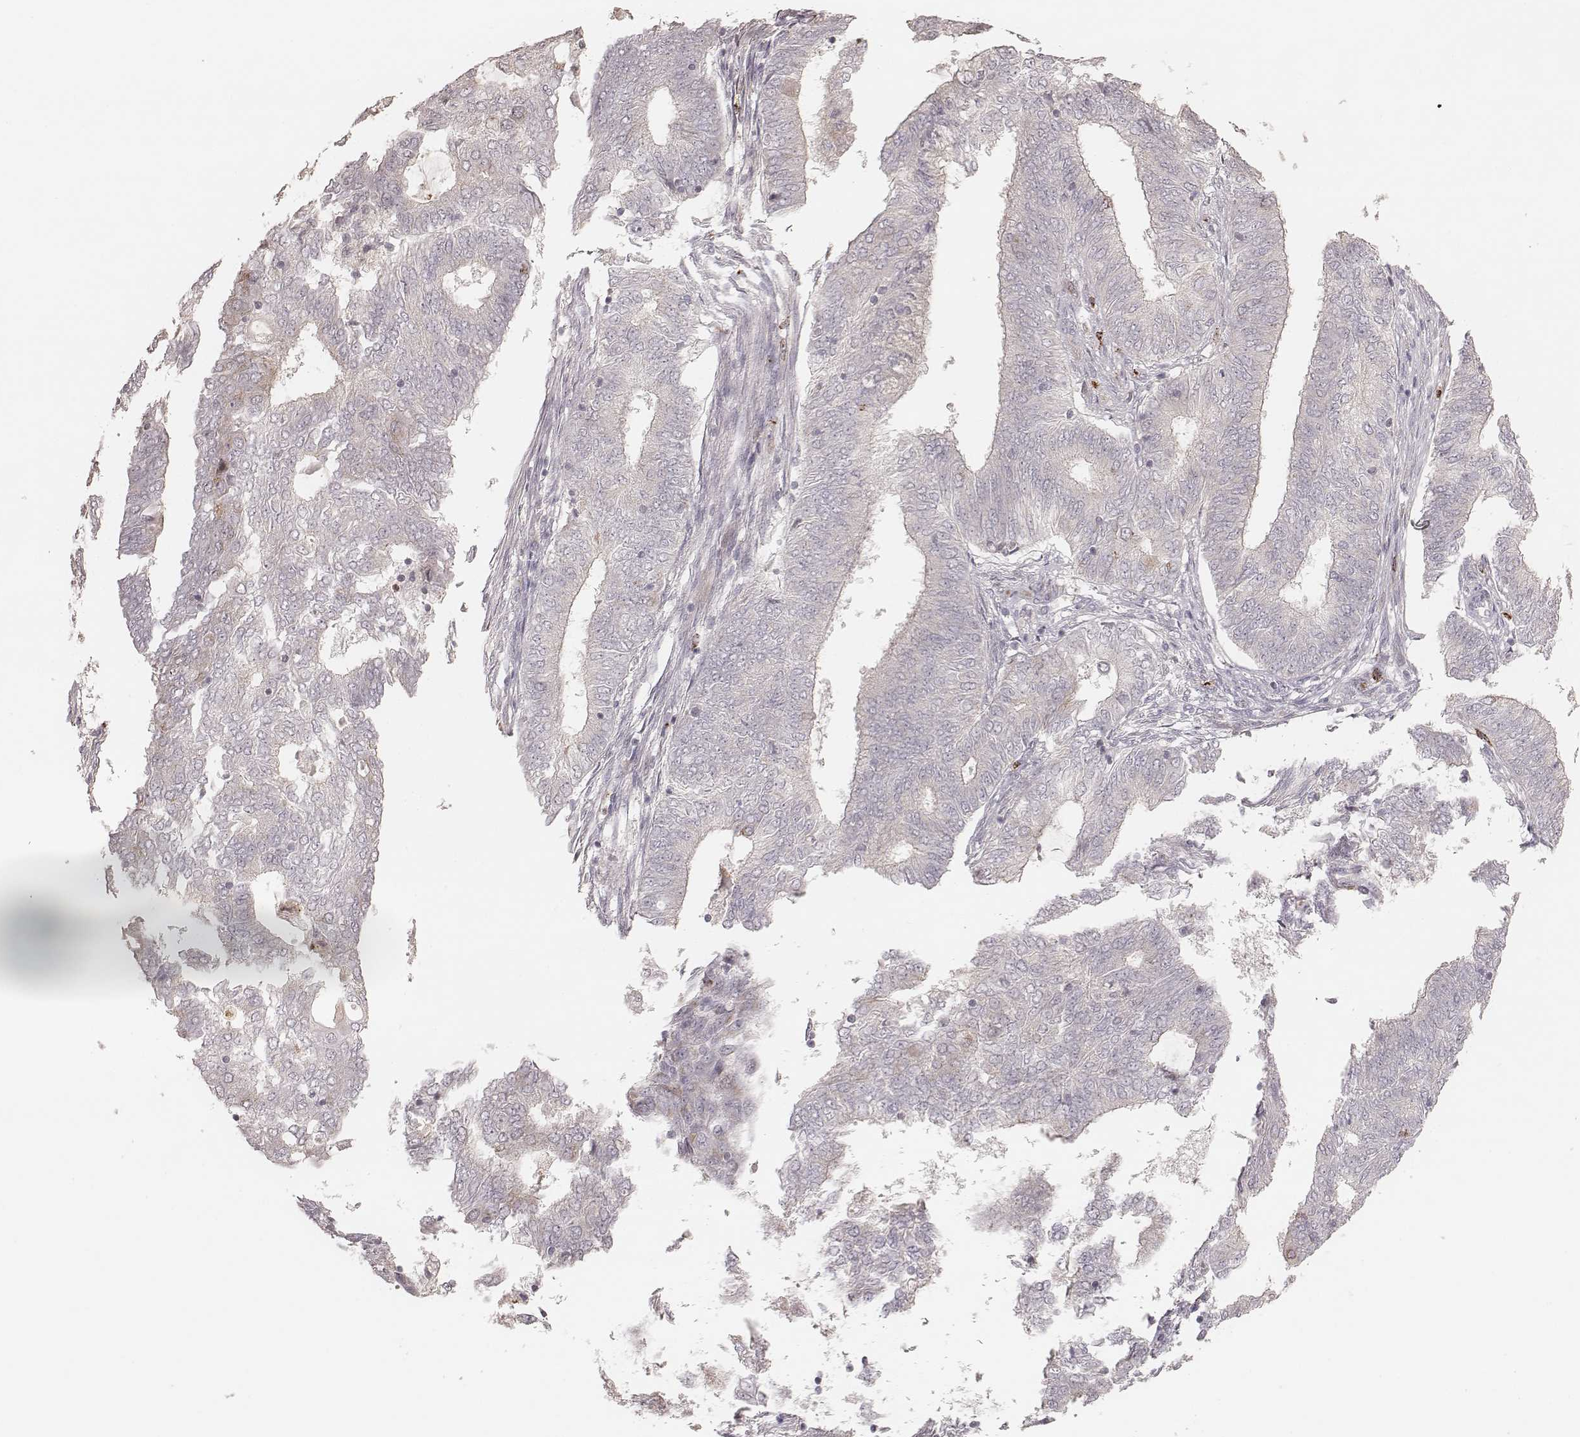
{"staining": {"intensity": "negative", "quantity": "none", "location": "none"}, "tissue": "endometrial cancer", "cell_type": "Tumor cells", "image_type": "cancer", "snomed": [{"axis": "morphology", "description": "Adenocarcinoma, NOS"}, {"axis": "topography", "description": "Endometrium"}], "caption": "Immunohistochemistry micrograph of neoplastic tissue: endometrial adenocarcinoma stained with DAB displays no significant protein positivity in tumor cells.", "gene": "ABCA7", "patient": {"sex": "female", "age": 62}}